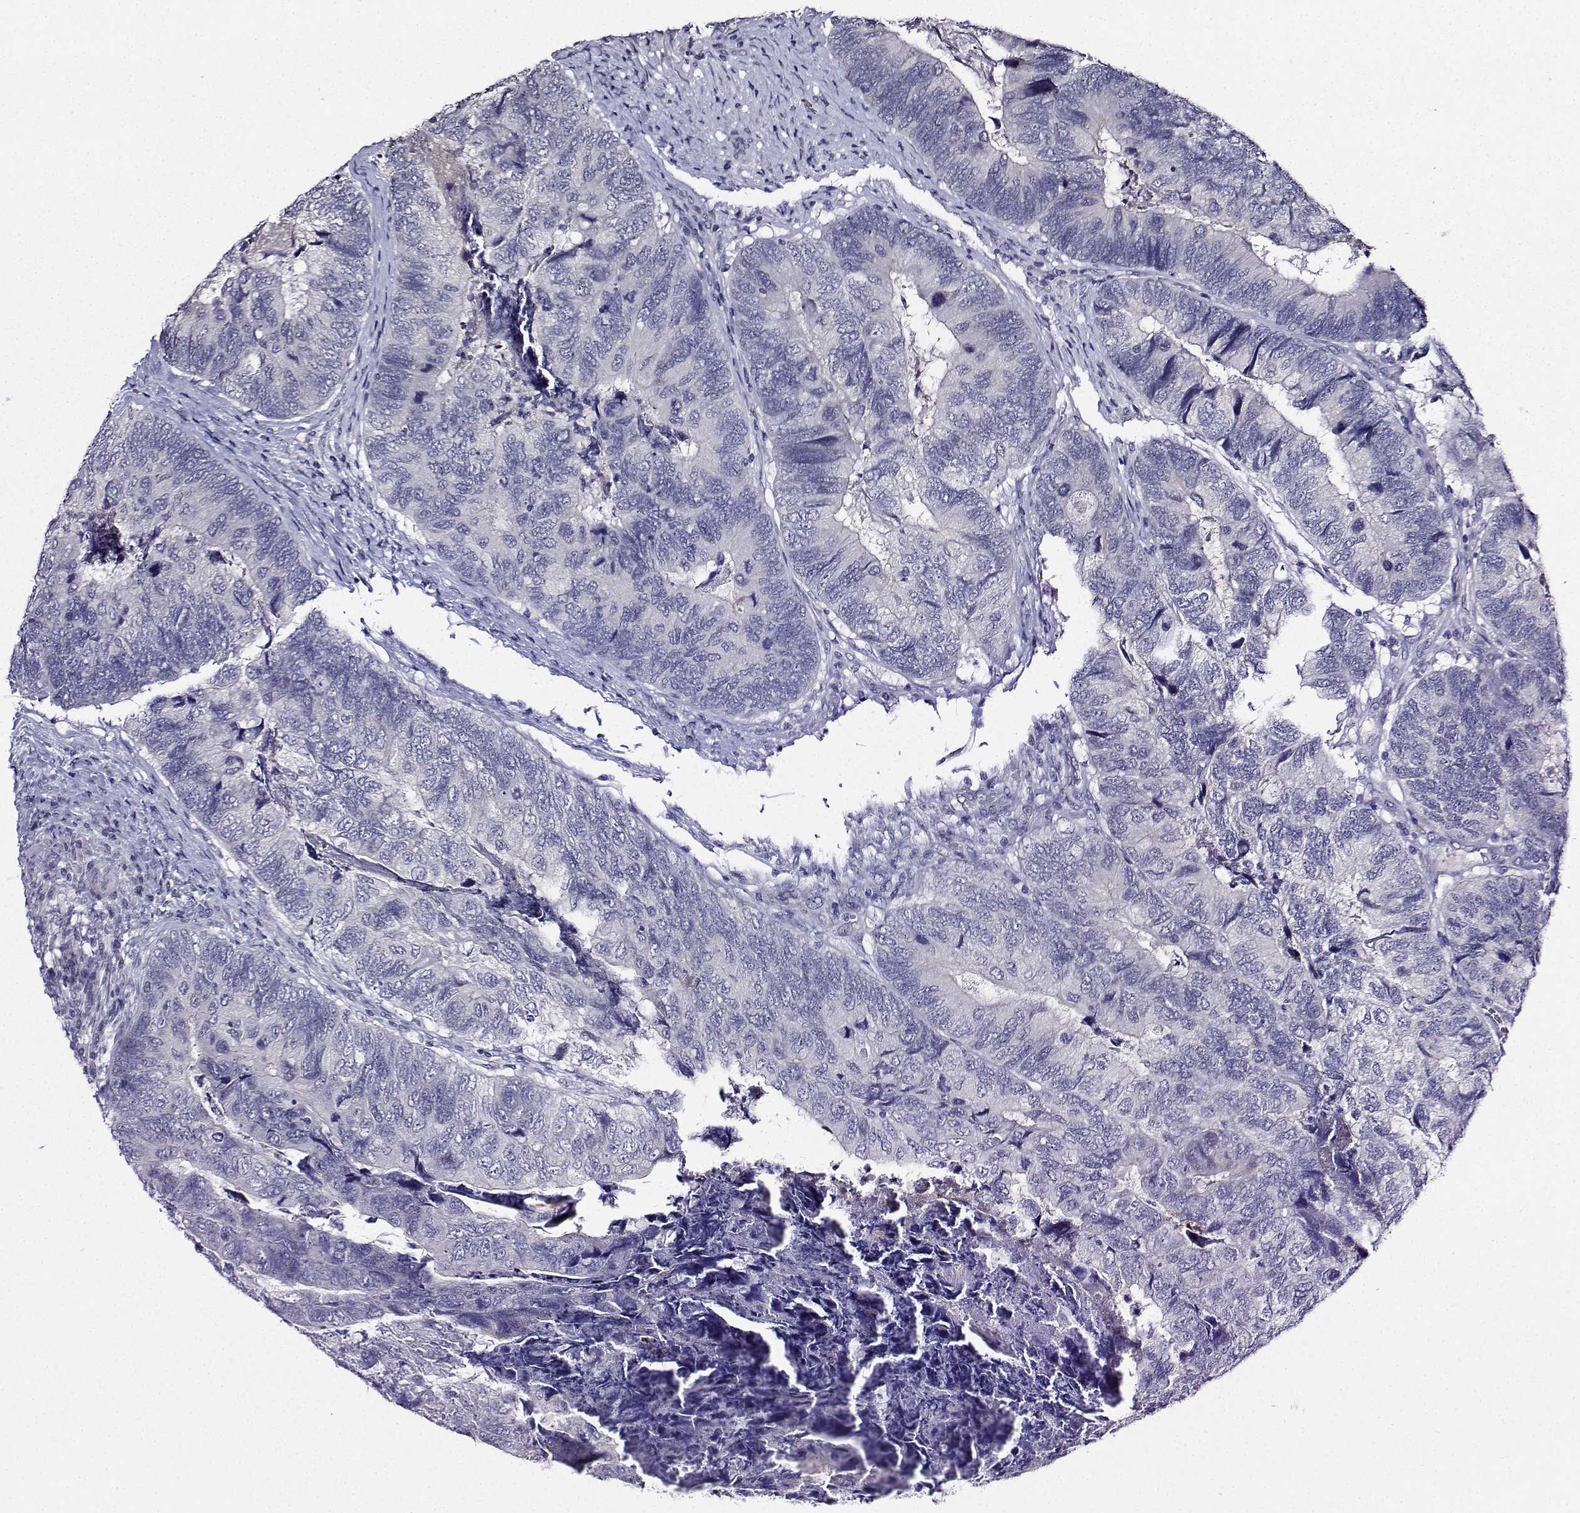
{"staining": {"intensity": "negative", "quantity": "none", "location": "none"}, "tissue": "colorectal cancer", "cell_type": "Tumor cells", "image_type": "cancer", "snomed": [{"axis": "morphology", "description": "Adenocarcinoma, NOS"}, {"axis": "topography", "description": "Colon"}], "caption": "IHC histopathology image of neoplastic tissue: colorectal cancer stained with DAB (3,3'-diaminobenzidine) shows no significant protein expression in tumor cells.", "gene": "LIN28A", "patient": {"sex": "female", "age": 67}}